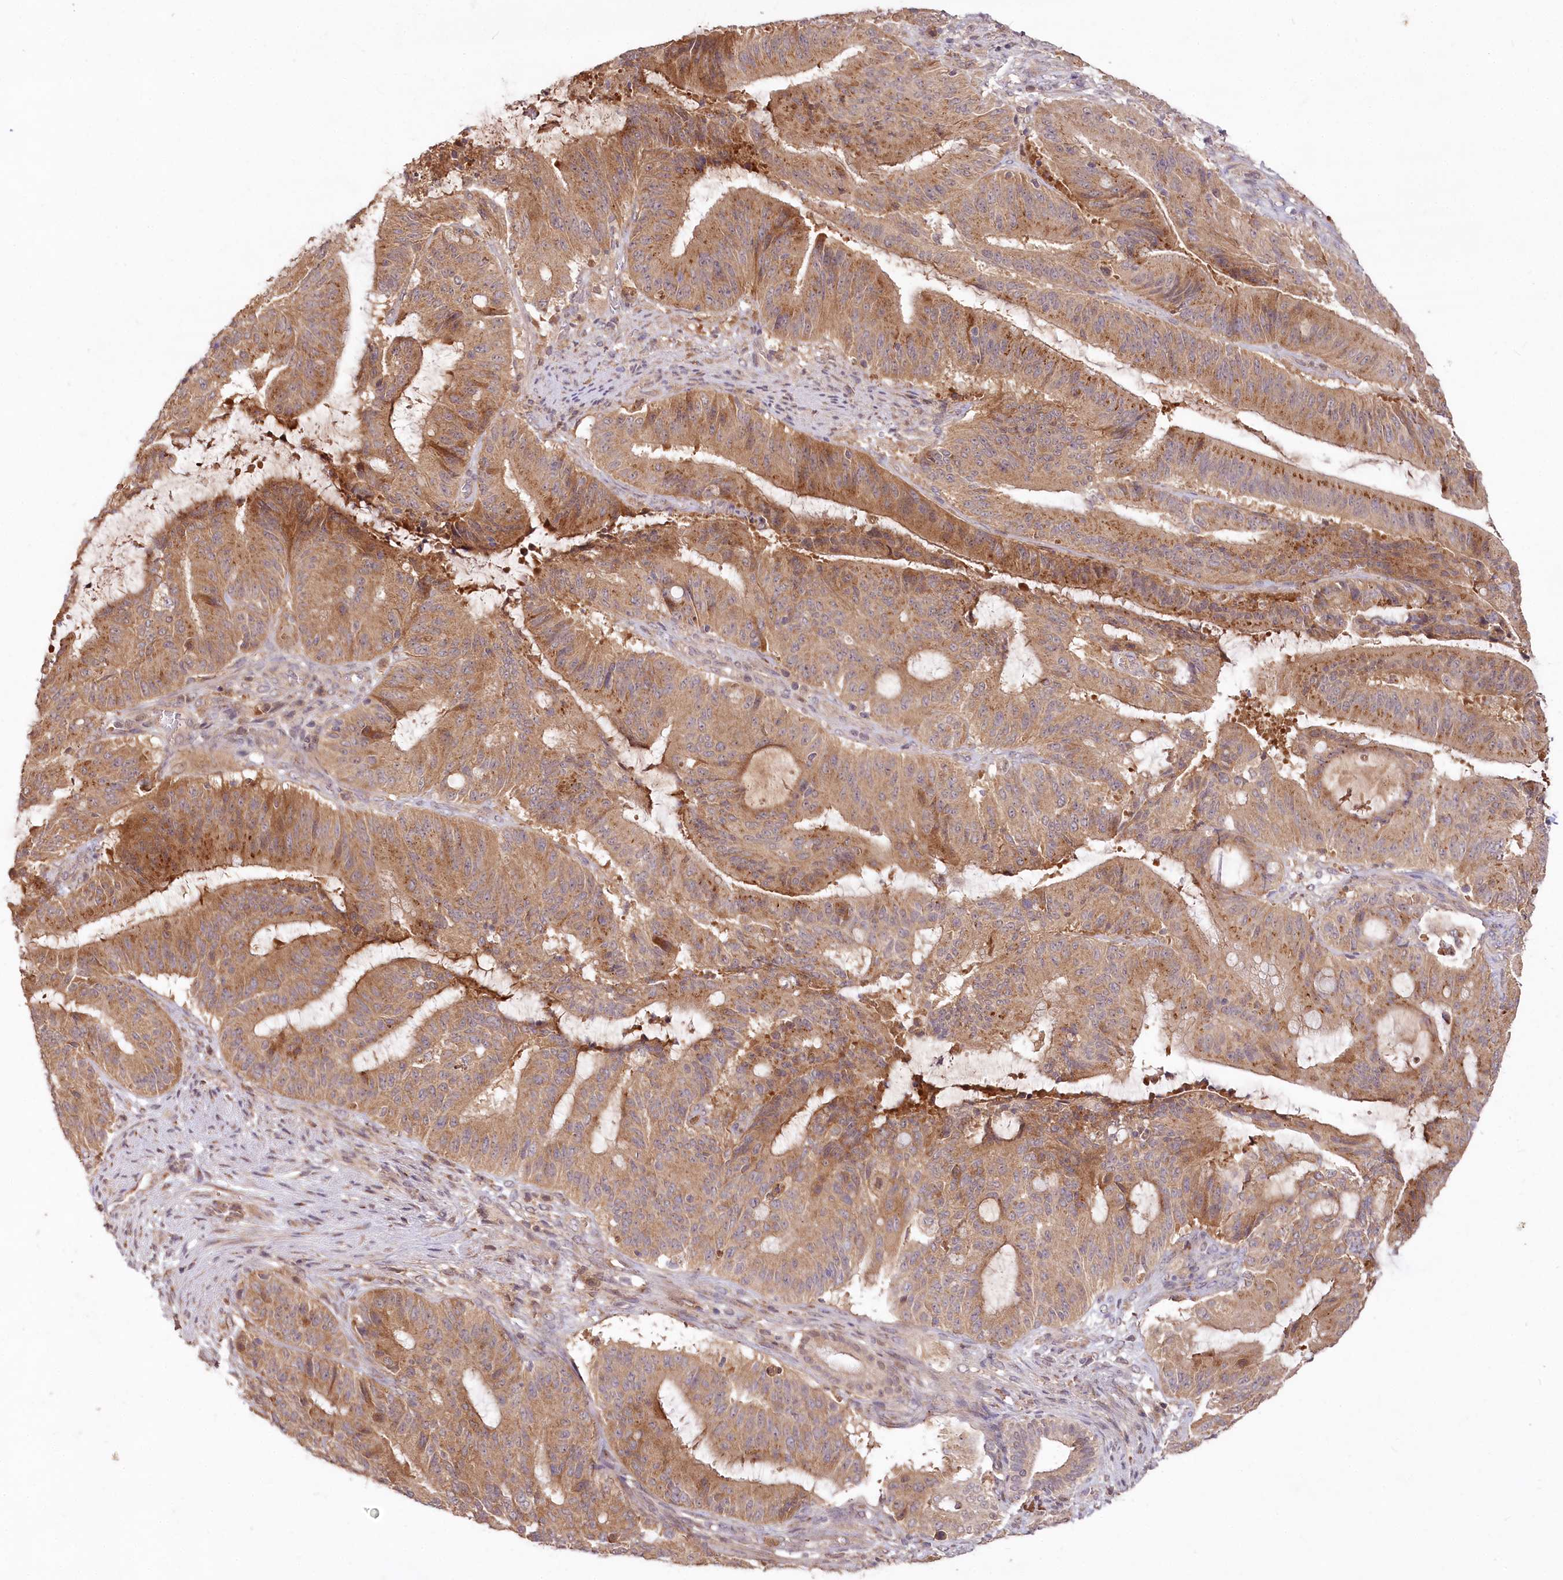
{"staining": {"intensity": "moderate", "quantity": ">75%", "location": "cytoplasmic/membranous"}, "tissue": "liver cancer", "cell_type": "Tumor cells", "image_type": "cancer", "snomed": [{"axis": "morphology", "description": "Normal tissue, NOS"}, {"axis": "morphology", "description": "Cholangiocarcinoma"}, {"axis": "topography", "description": "Liver"}, {"axis": "topography", "description": "Peripheral nerve tissue"}], "caption": "This image reveals IHC staining of cholangiocarcinoma (liver), with medium moderate cytoplasmic/membranous expression in about >75% of tumor cells.", "gene": "IRAK1BP1", "patient": {"sex": "female", "age": 73}}